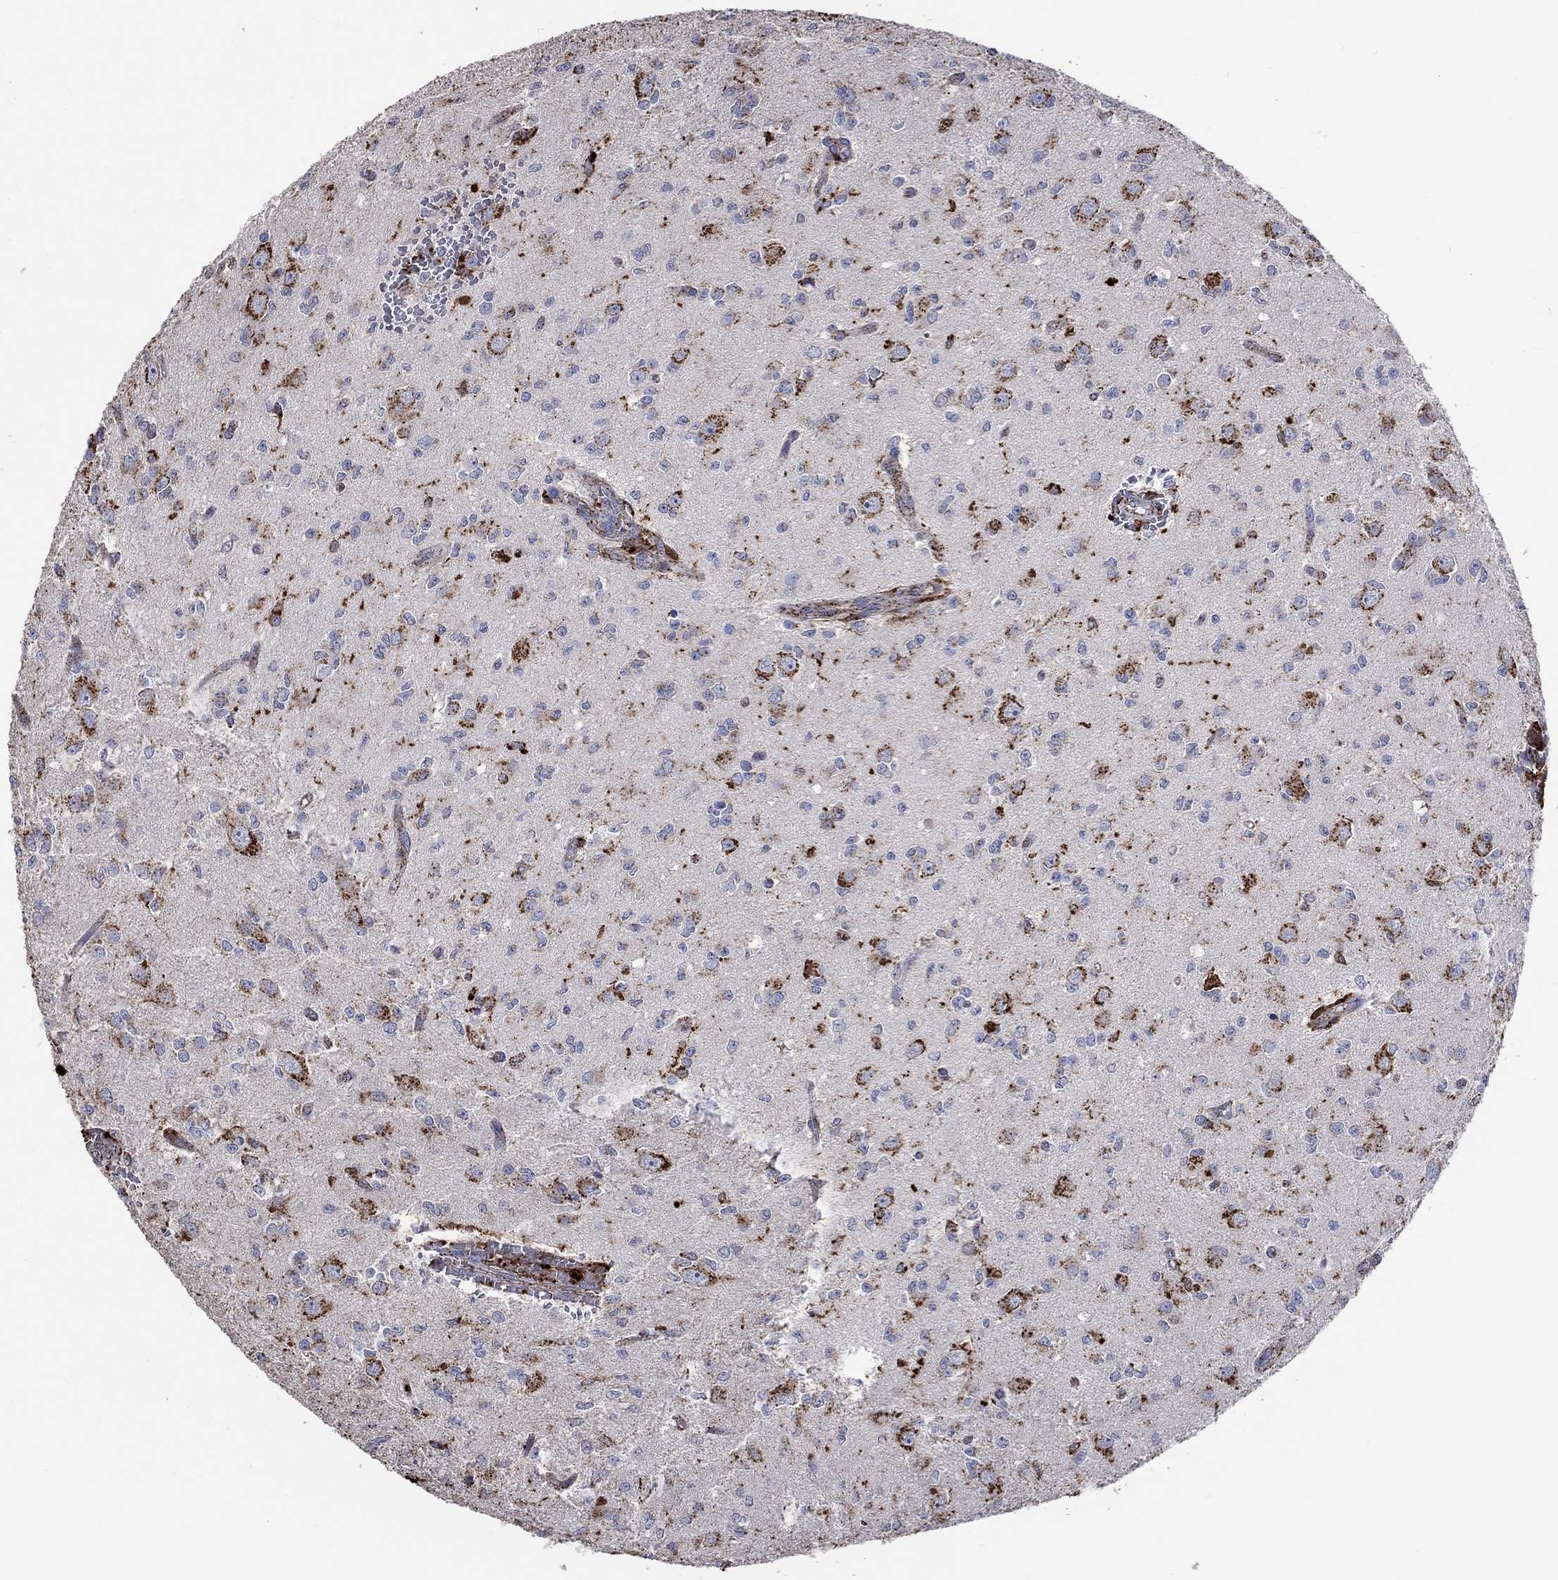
{"staining": {"intensity": "strong", "quantity": "25%-75%", "location": "cytoplasmic/membranous"}, "tissue": "glioma", "cell_type": "Tumor cells", "image_type": "cancer", "snomed": [{"axis": "morphology", "description": "Glioma, malignant, Low grade"}, {"axis": "topography", "description": "Brain"}], "caption": "Immunohistochemical staining of human glioma shows high levels of strong cytoplasmic/membranous protein expression in approximately 25%-75% of tumor cells. Using DAB (3,3'-diaminobenzidine) (brown) and hematoxylin (blue) stains, captured at high magnification using brightfield microscopy.", "gene": "CTSB", "patient": {"sex": "female", "age": 45}}